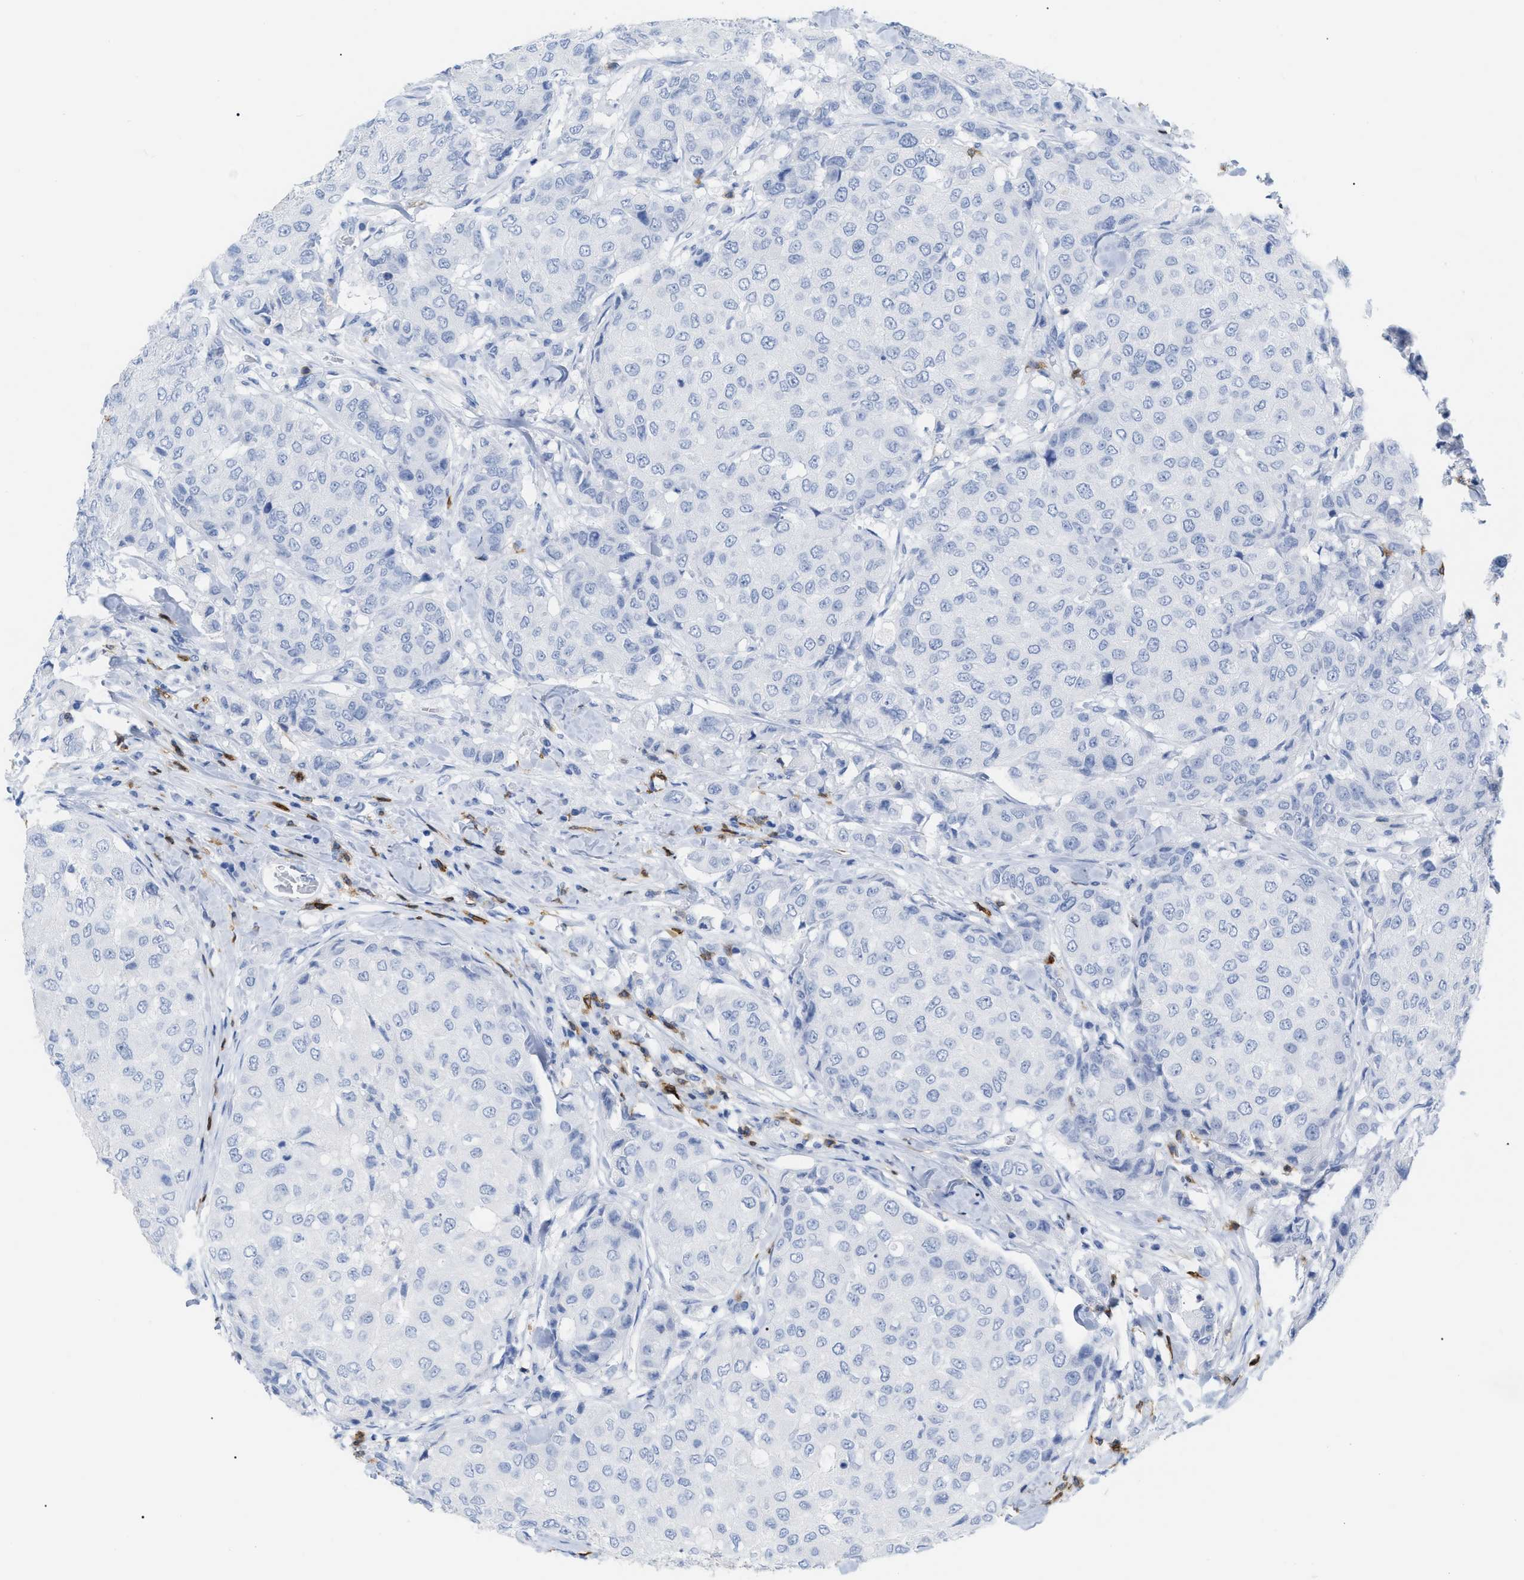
{"staining": {"intensity": "negative", "quantity": "none", "location": "none"}, "tissue": "breast cancer", "cell_type": "Tumor cells", "image_type": "cancer", "snomed": [{"axis": "morphology", "description": "Duct carcinoma"}, {"axis": "topography", "description": "Breast"}], "caption": "The immunohistochemistry (IHC) photomicrograph has no significant positivity in tumor cells of intraductal carcinoma (breast) tissue. (Stains: DAB IHC with hematoxylin counter stain, Microscopy: brightfield microscopy at high magnification).", "gene": "CD5", "patient": {"sex": "female", "age": 27}}